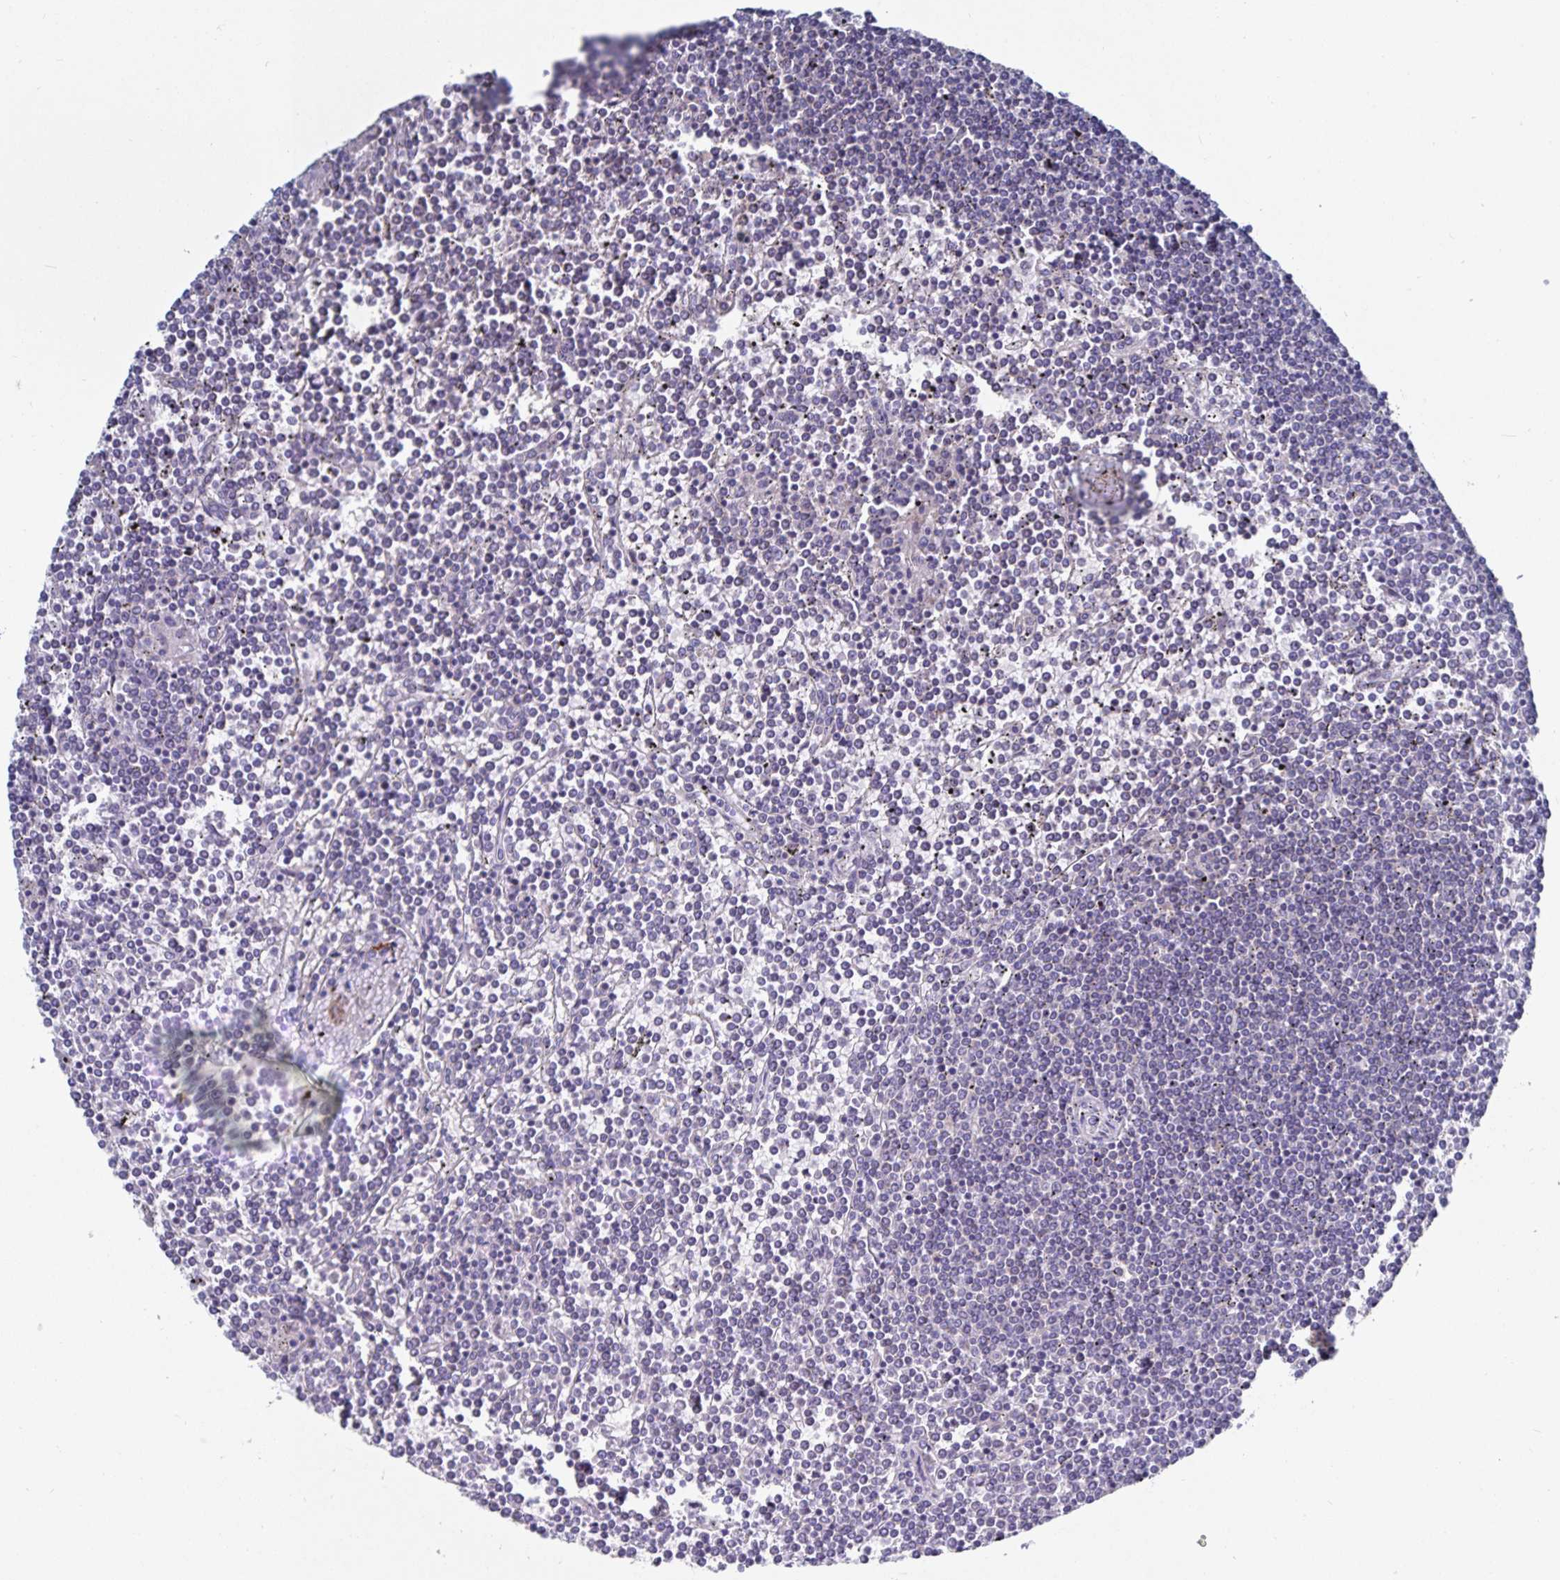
{"staining": {"intensity": "negative", "quantity": "none", "location": "none"}, "tissue": "lymphoma", "cell_type": "Tumor cells", "image_type": "cancer", "snomed": [{"axis": "morphology", "description": "Malignant lymphoma, non-Hodgkin's type, Low grade"}, {"axis": "topography", "description": "Spleen"}], "caption": "The immunohistochemistry (IHC) histopathology image has no significant positivity in tumor cells of lymphoma tissue. (Immunohistochemistry (ihc), brightfield microscopy, high magnification).", "gene": "ZIK1", "patient": {"sex": "female", "age": 19}}